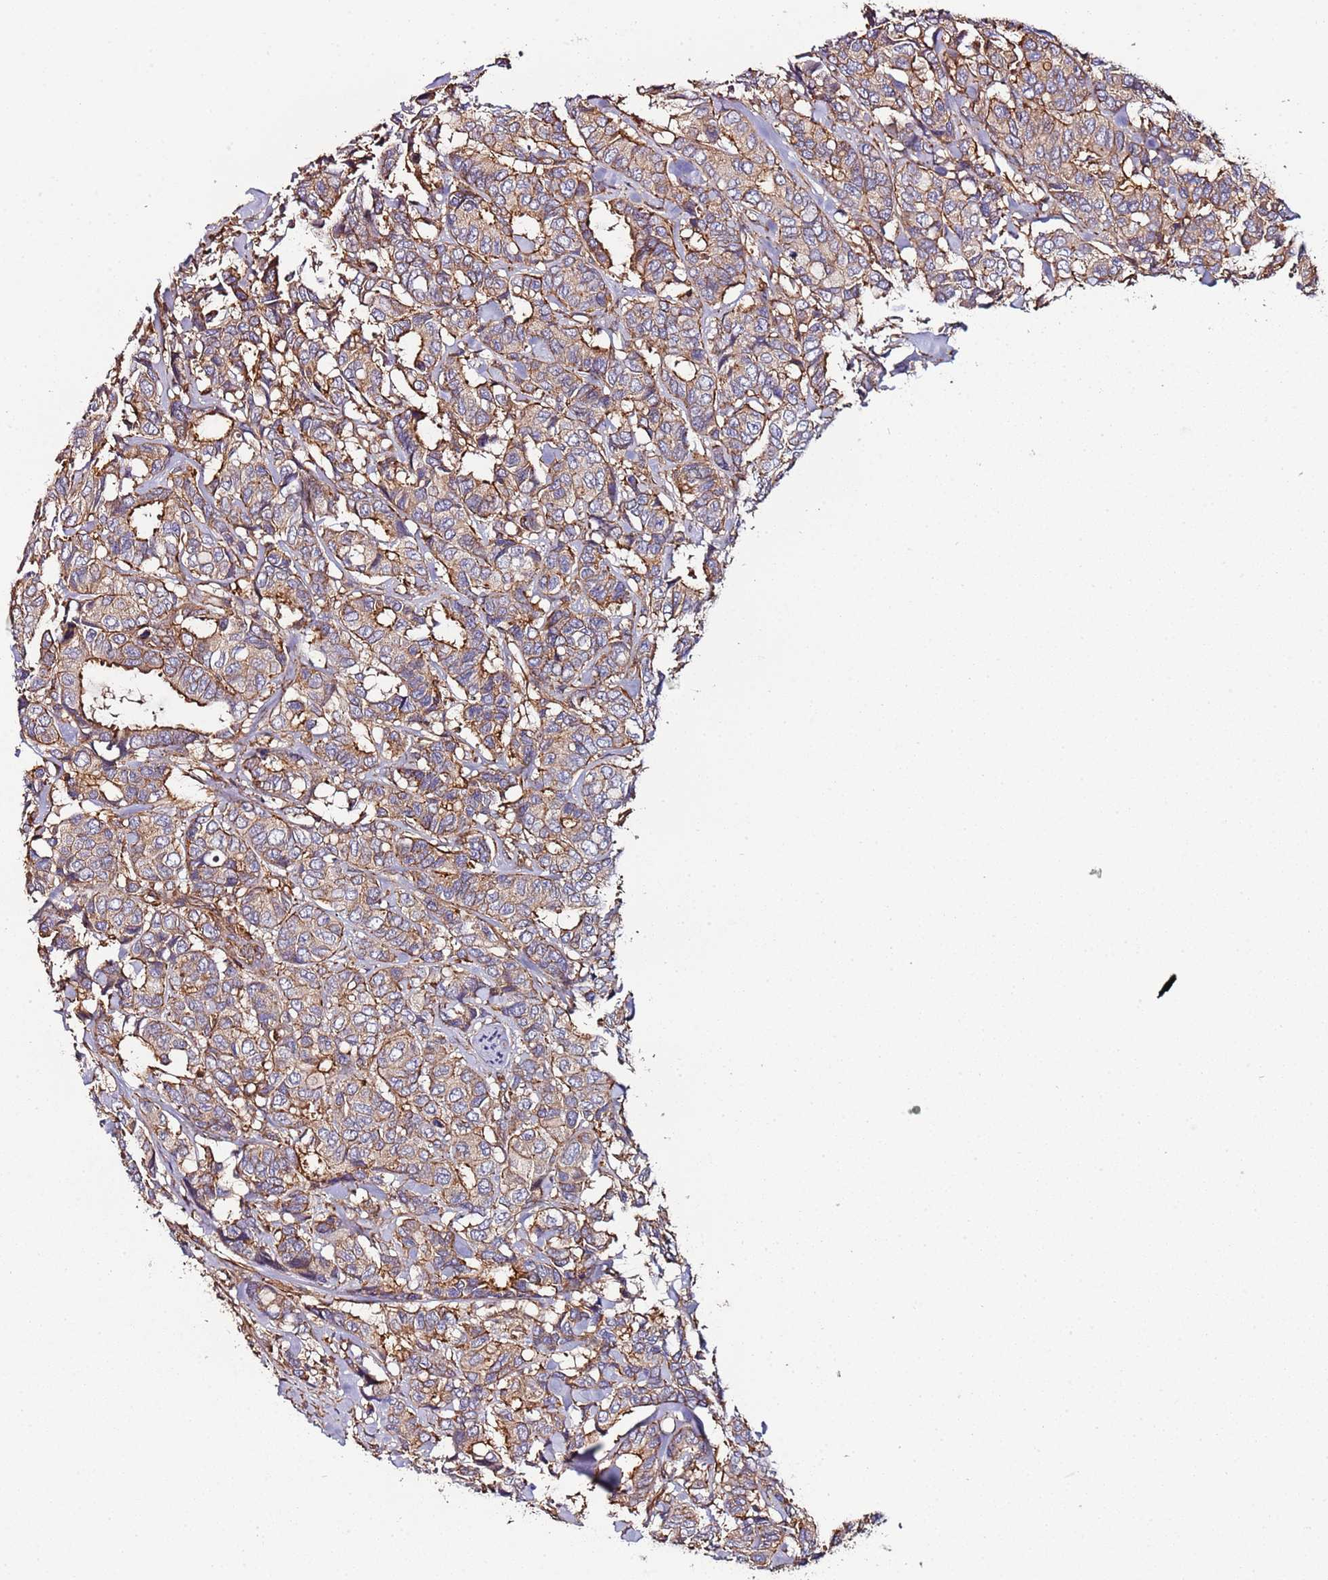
{"staining": {"intensity": "moderate", "quantity": "25%-75%", "location": "cytoplasmic/membranous"}, "tissue": "breast cancer", "cell_type": "Tumor cells", "image_type": "cancer", "snomed": [{"axis": "morphology", "description": "Duct carcinoma"}, {"axis": "topography", "description": "Breast"}], "caption": "Moderate cytoplasmic/membranous positivity for a protein is appreciated in about 25%-75% of tumor cells of breast cancer using immunohistochemistry (IHC).", "gene": "CYP2U1", "patient": {"sex": "female", "age": 87}}